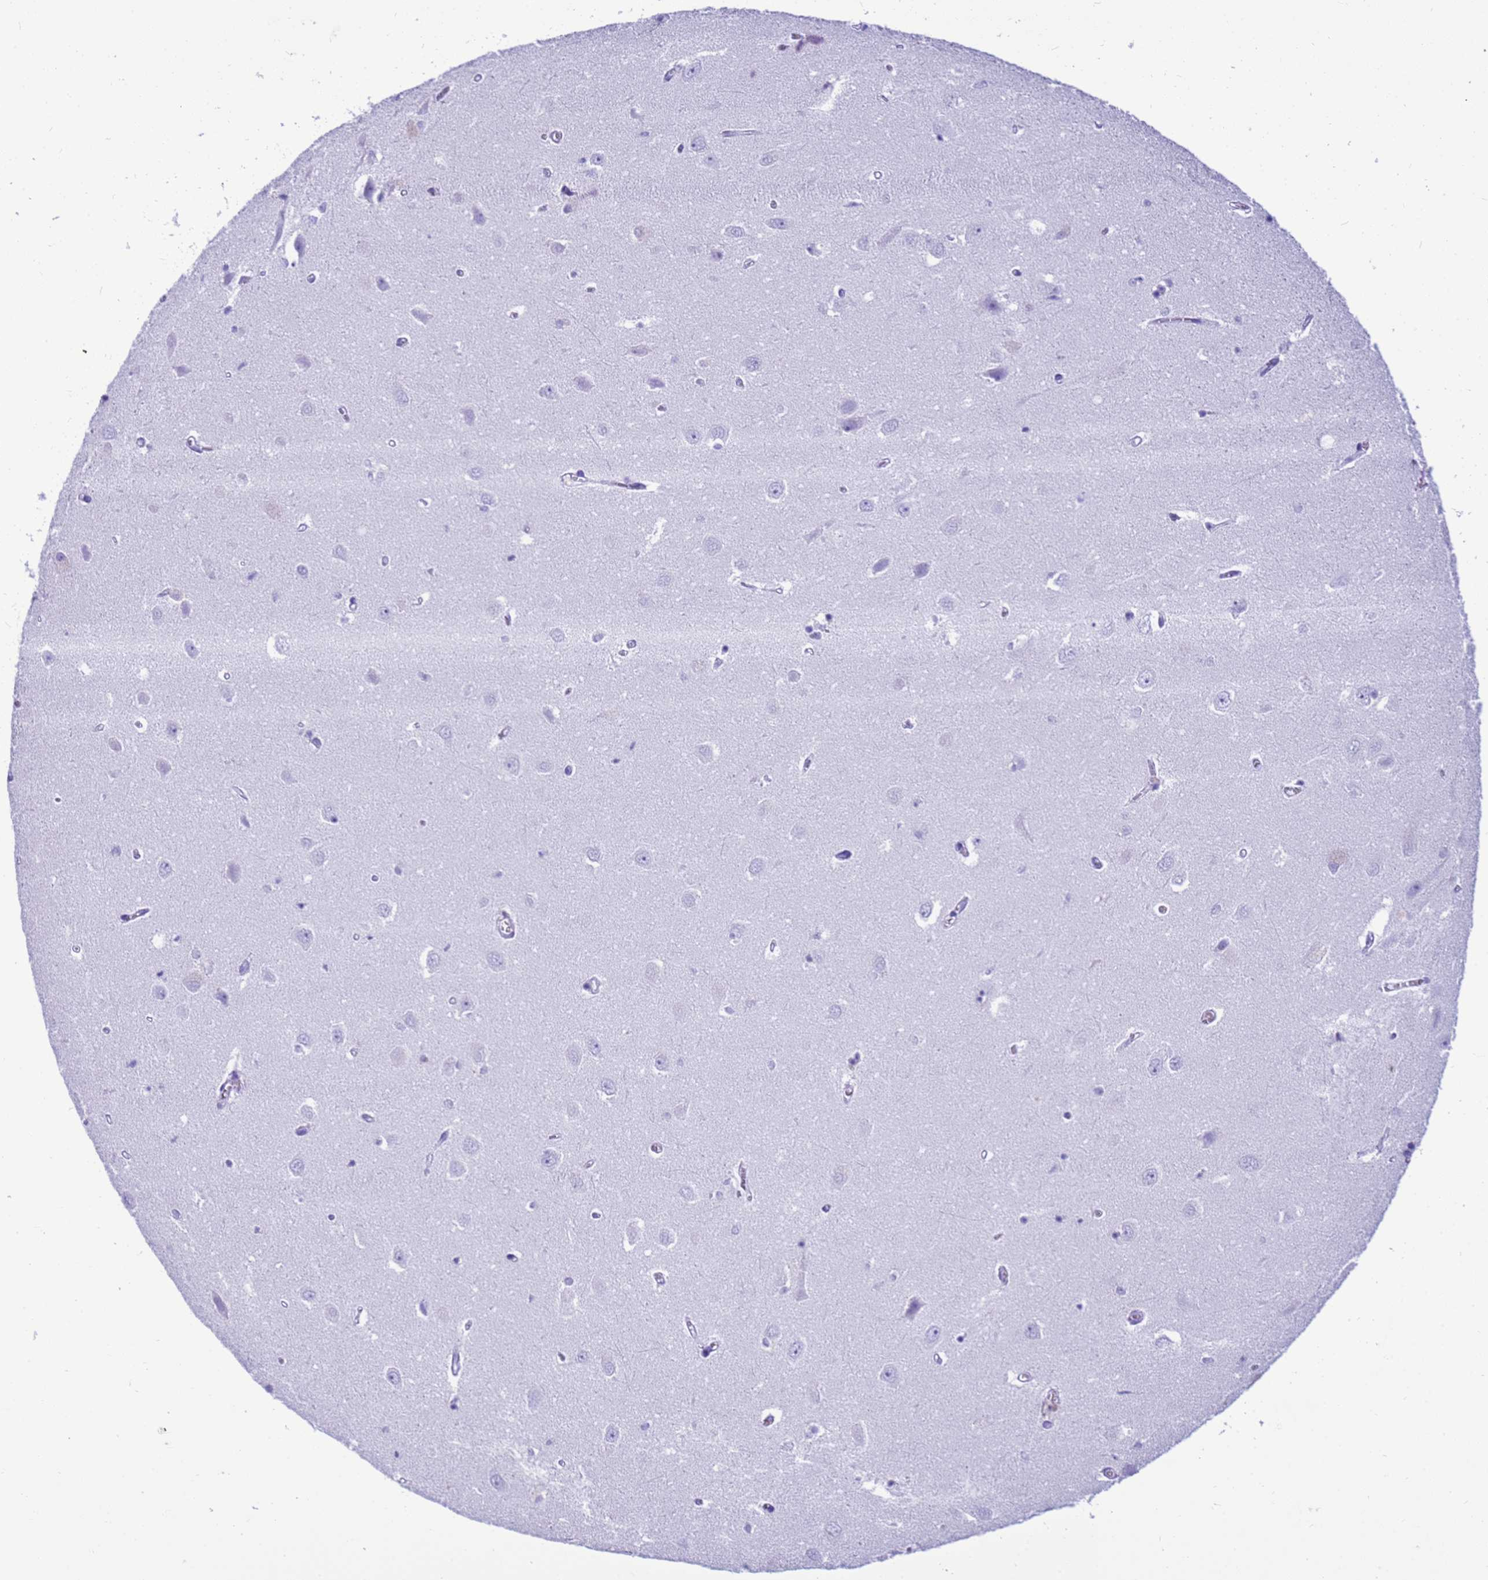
{"staining": {"intensity": "negative", "quantity": "none", "location": "none"}, "tissue": "hippocampus", "cell_type": "Glial cells", "image_type": "normal", "snomed": [{"axis": "morphology", "description": "Normal tissue, NOS"}, {"axis": "topography", "description": "Hippocampus"}], "caption": "The image displays no staining of glial cells in benign hippocampus. (DAB (3,3'-diaminobenzidine) immunohistochemistry, high magnification).", "gene": "STATH", "patient": {"sex": "female", "age": 64}}